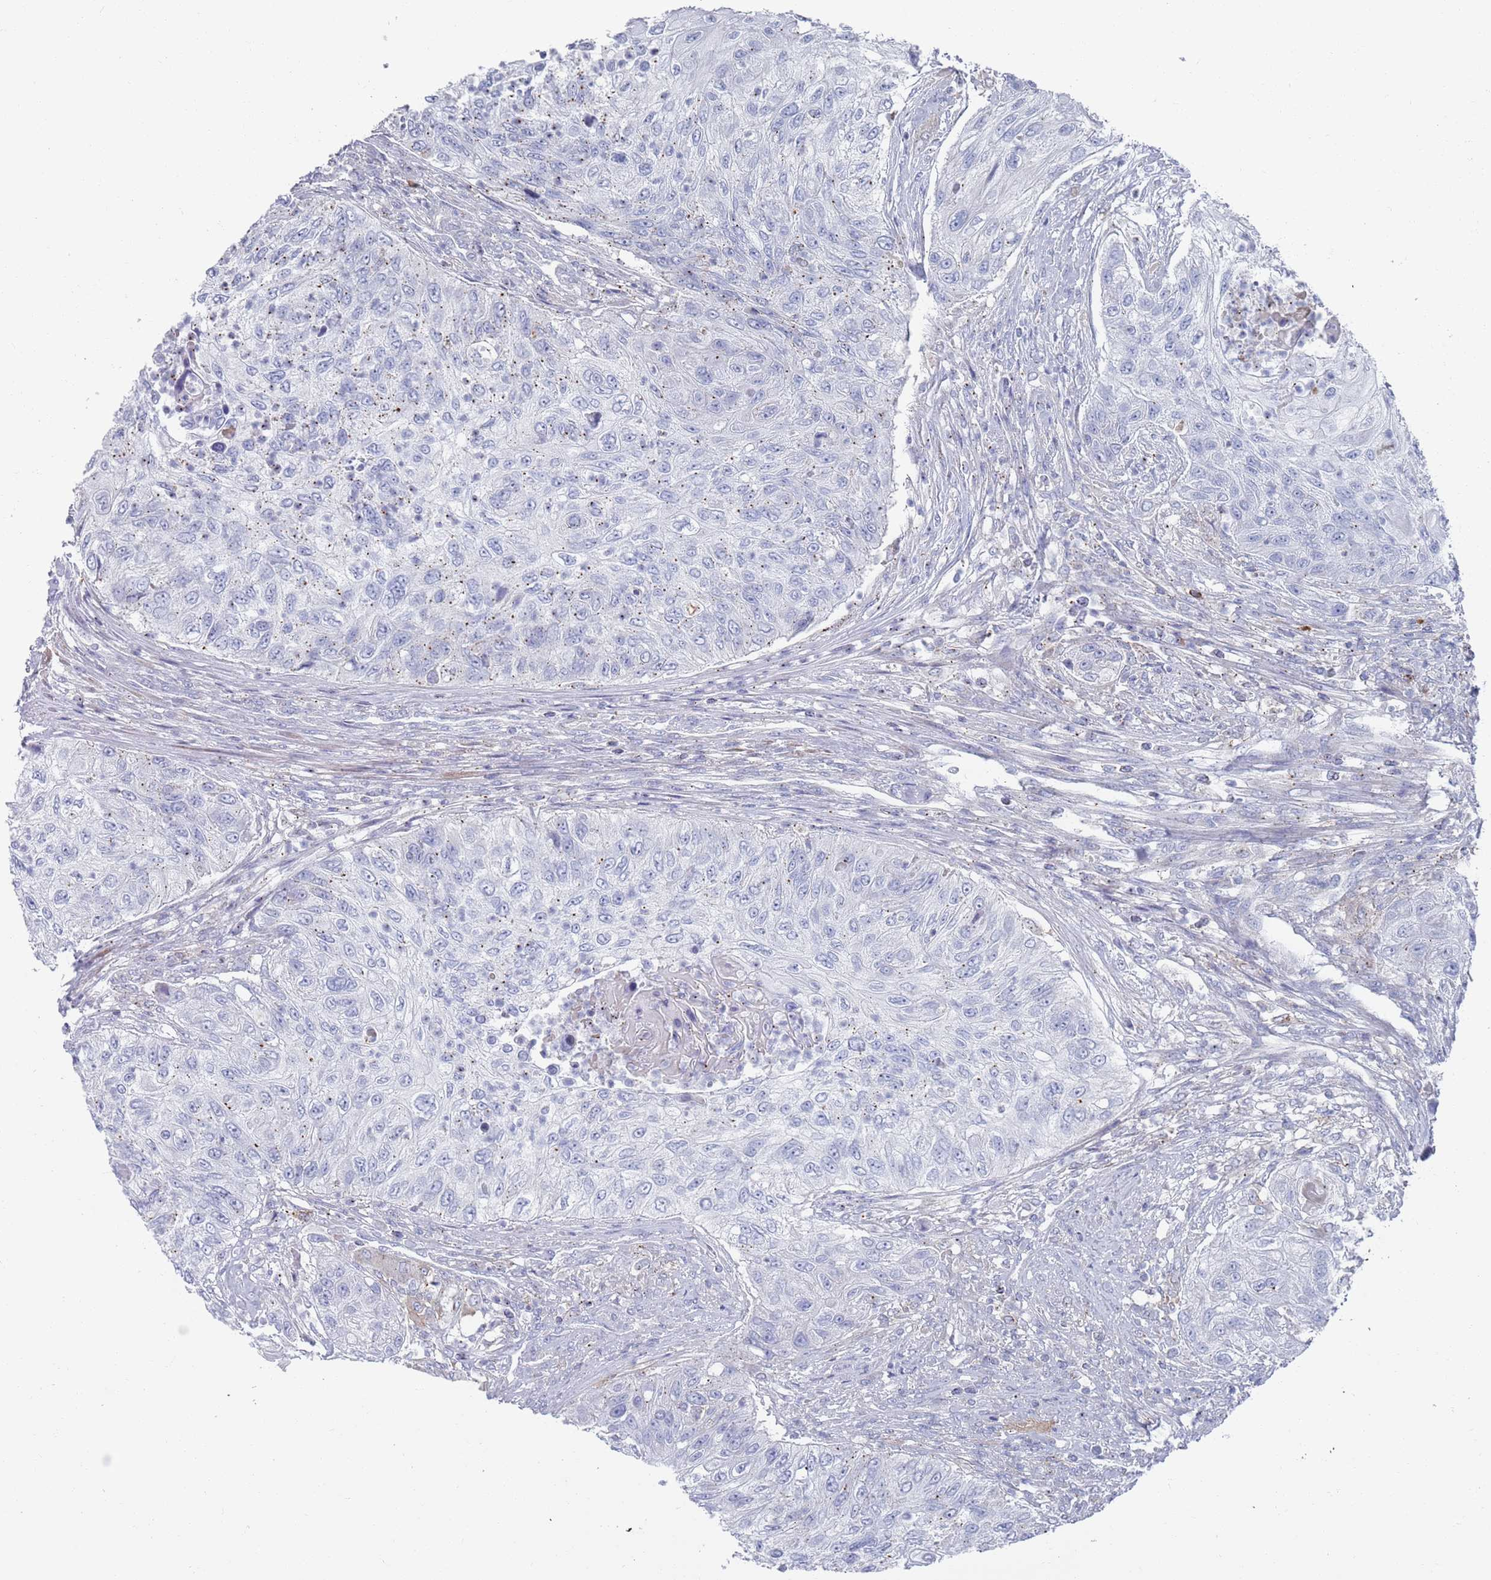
{"staining": {"intensity": "negative", "quantity": "none", "location": "none"}, "tissue": "urothelial cancer", "cell_type": "Tumor cells", "image_type": "cancer", "snomed": [{"axis": "morphology", "description": "Urothelial carcinoma, High grade"}, {"axis": "topography", "description": "Urinary bladder"}], "caption": "This photomicrograph is of urothelial carcinoma (high-grade) stained with IHC to label a protein in brown with the nuclei are counter-stained blue. There is no expression in tumor cells. The staining was performed using DAB to visualize the protein expression in brown, while the nuclei were stained in blue with hematoxylin (Magnification: 20x).", "gene": "MAT1A", "patient": {"sex": "female", "age": 60}}